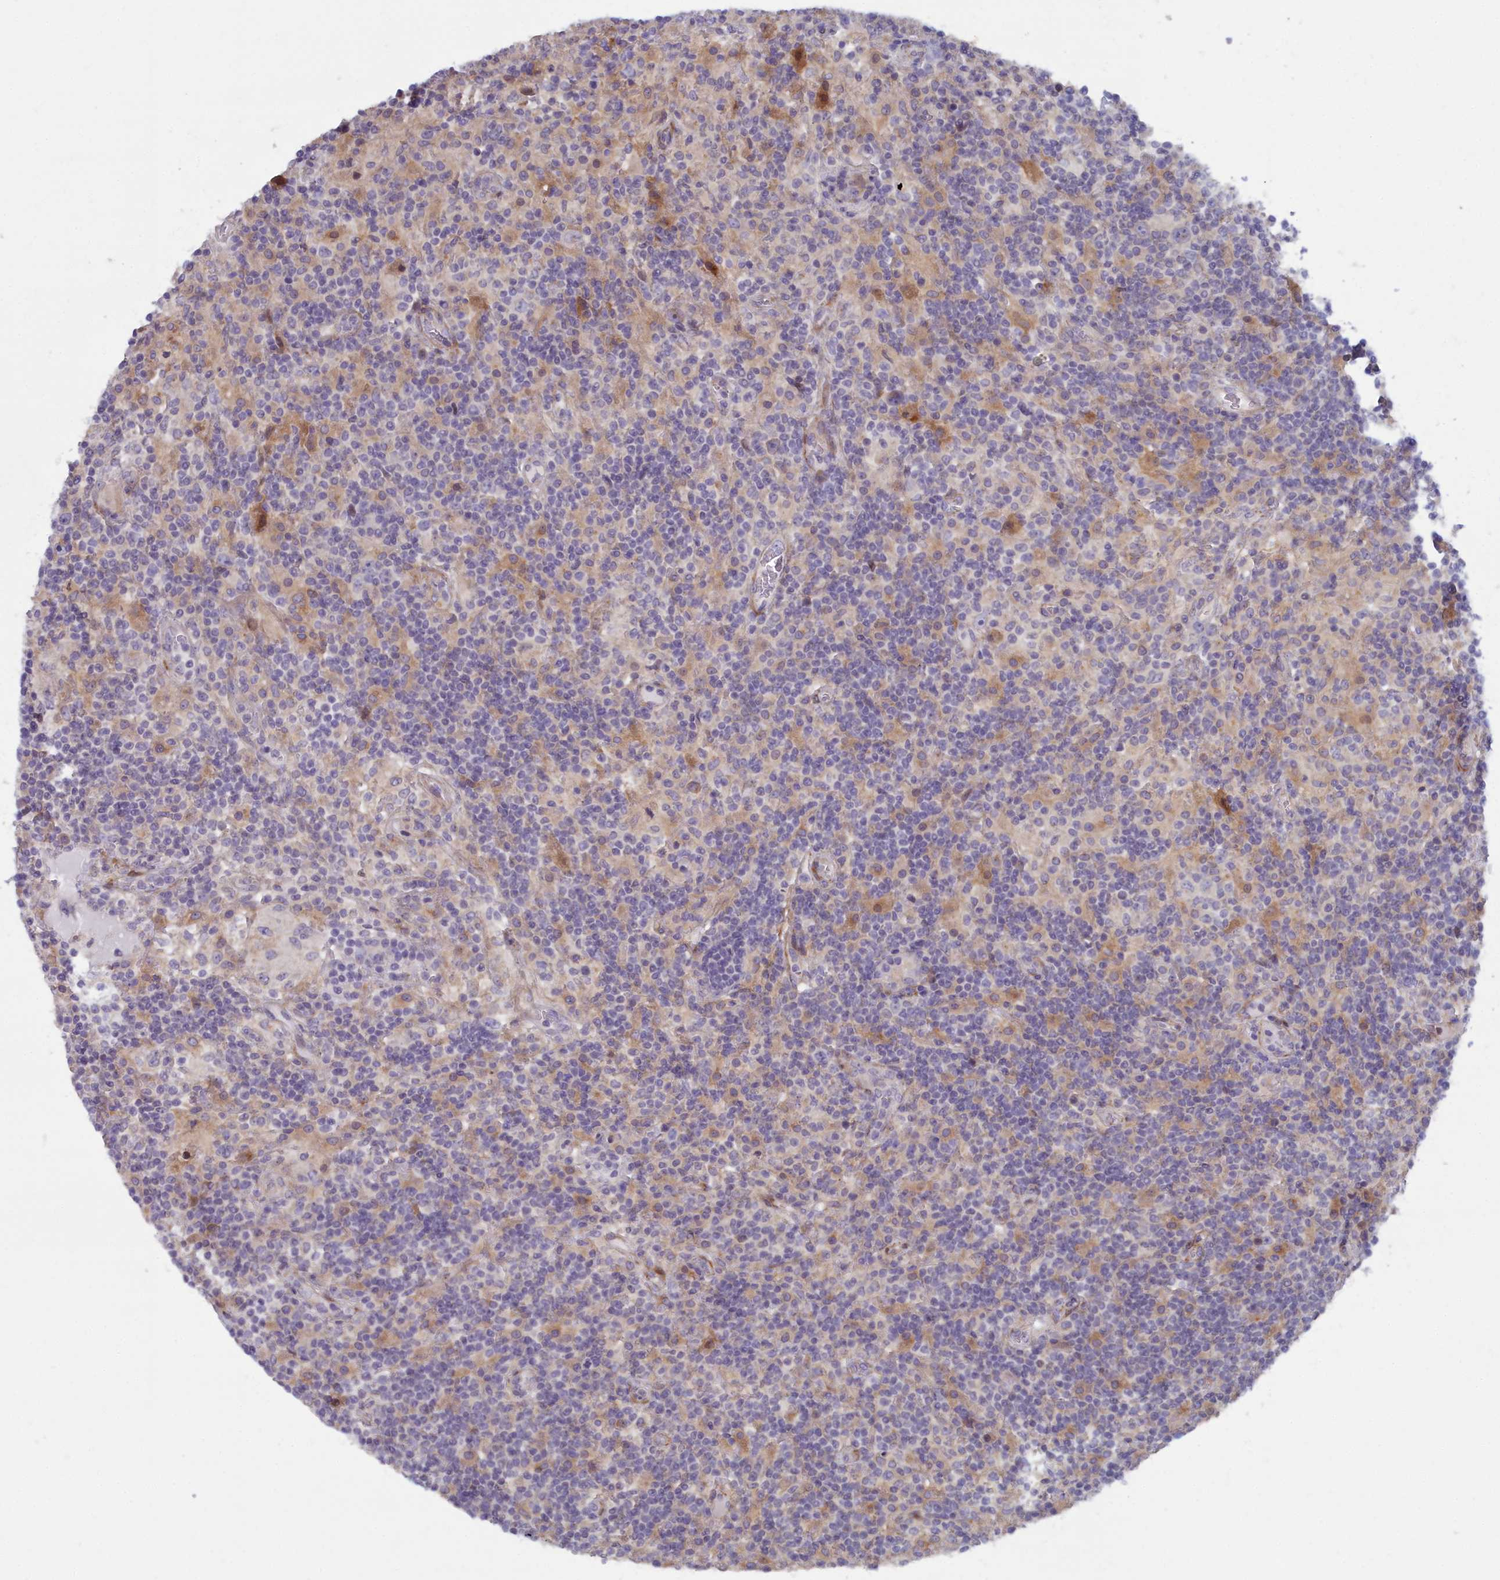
{"staining": {"intensity": "negative", "quantity": "none", "location": "none"}, "tissue": "lymphoma", "cell_type": "Tumor cells", "image_type": "cancer", "snomed": [{"axis": "morphology", "description": "Hodgkin's disease, NOS"}, {"axis": "topography", "description": "Lymph node"}], "caption": "Micrograph shows no protein expression in tumor cells of lymphoma tissue. (DAB immunohistochemistry with hematoxylin counter stain).", "gene": "B9D2", "patient": {"sex": "male", "age": 70}}